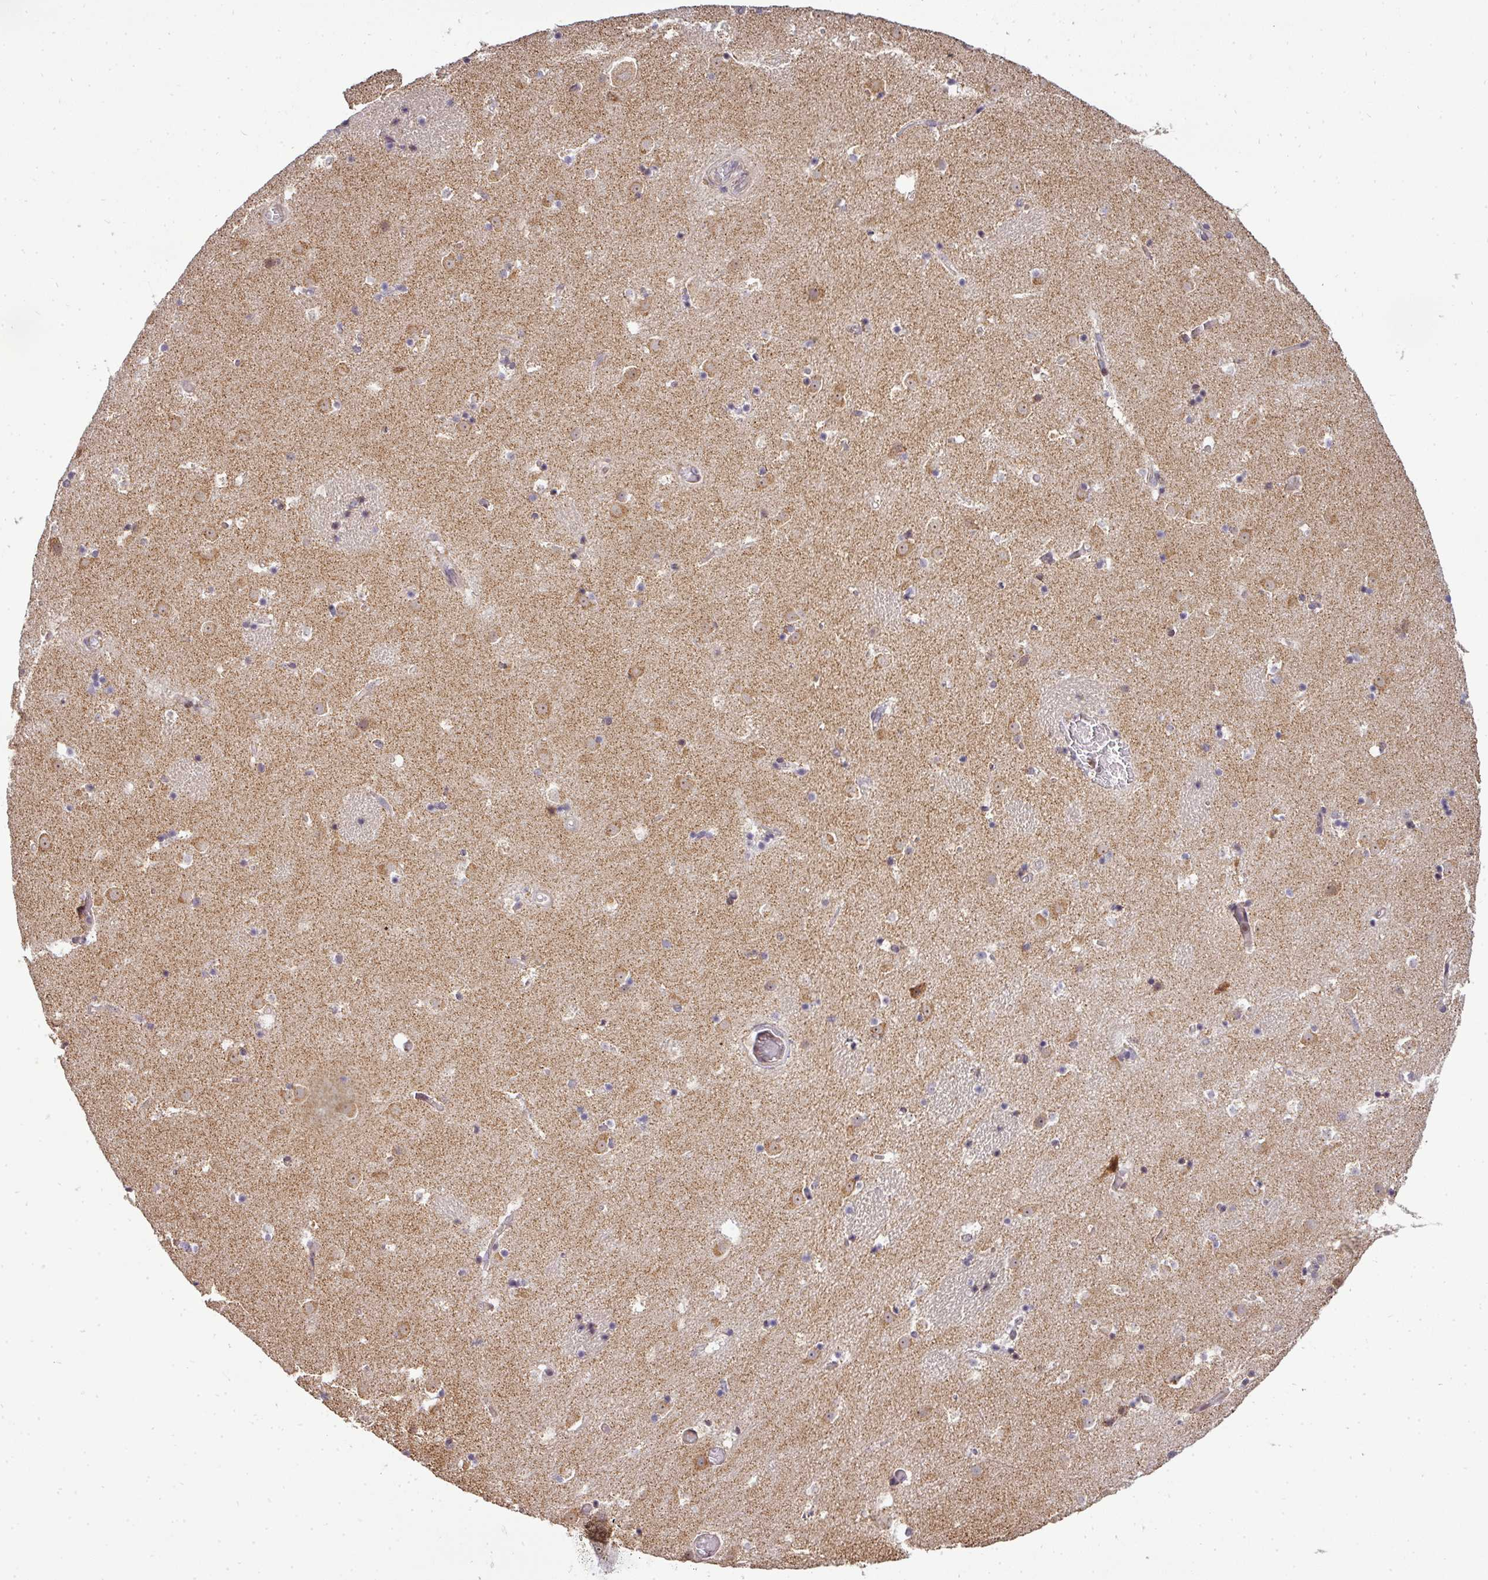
{"staining": {"intensity": "negative", "quantity": "none", "location": "none"}, "tissue": "caudate", "cell_type": "Glial cells", "image_type": "normal", "snomed": [{"axis": "morphology", "description": "Normal tissue, NOS"}, {"axis": "topography", "description": "Lateral ventricle wall"}], "caption": "This is a micrograph of immunohistochemistry (IHC) staining of benign caudate, which shows no staining in glial cells.", "gene": "MAZ", "patient": {"sex": "male", "age": 25}}